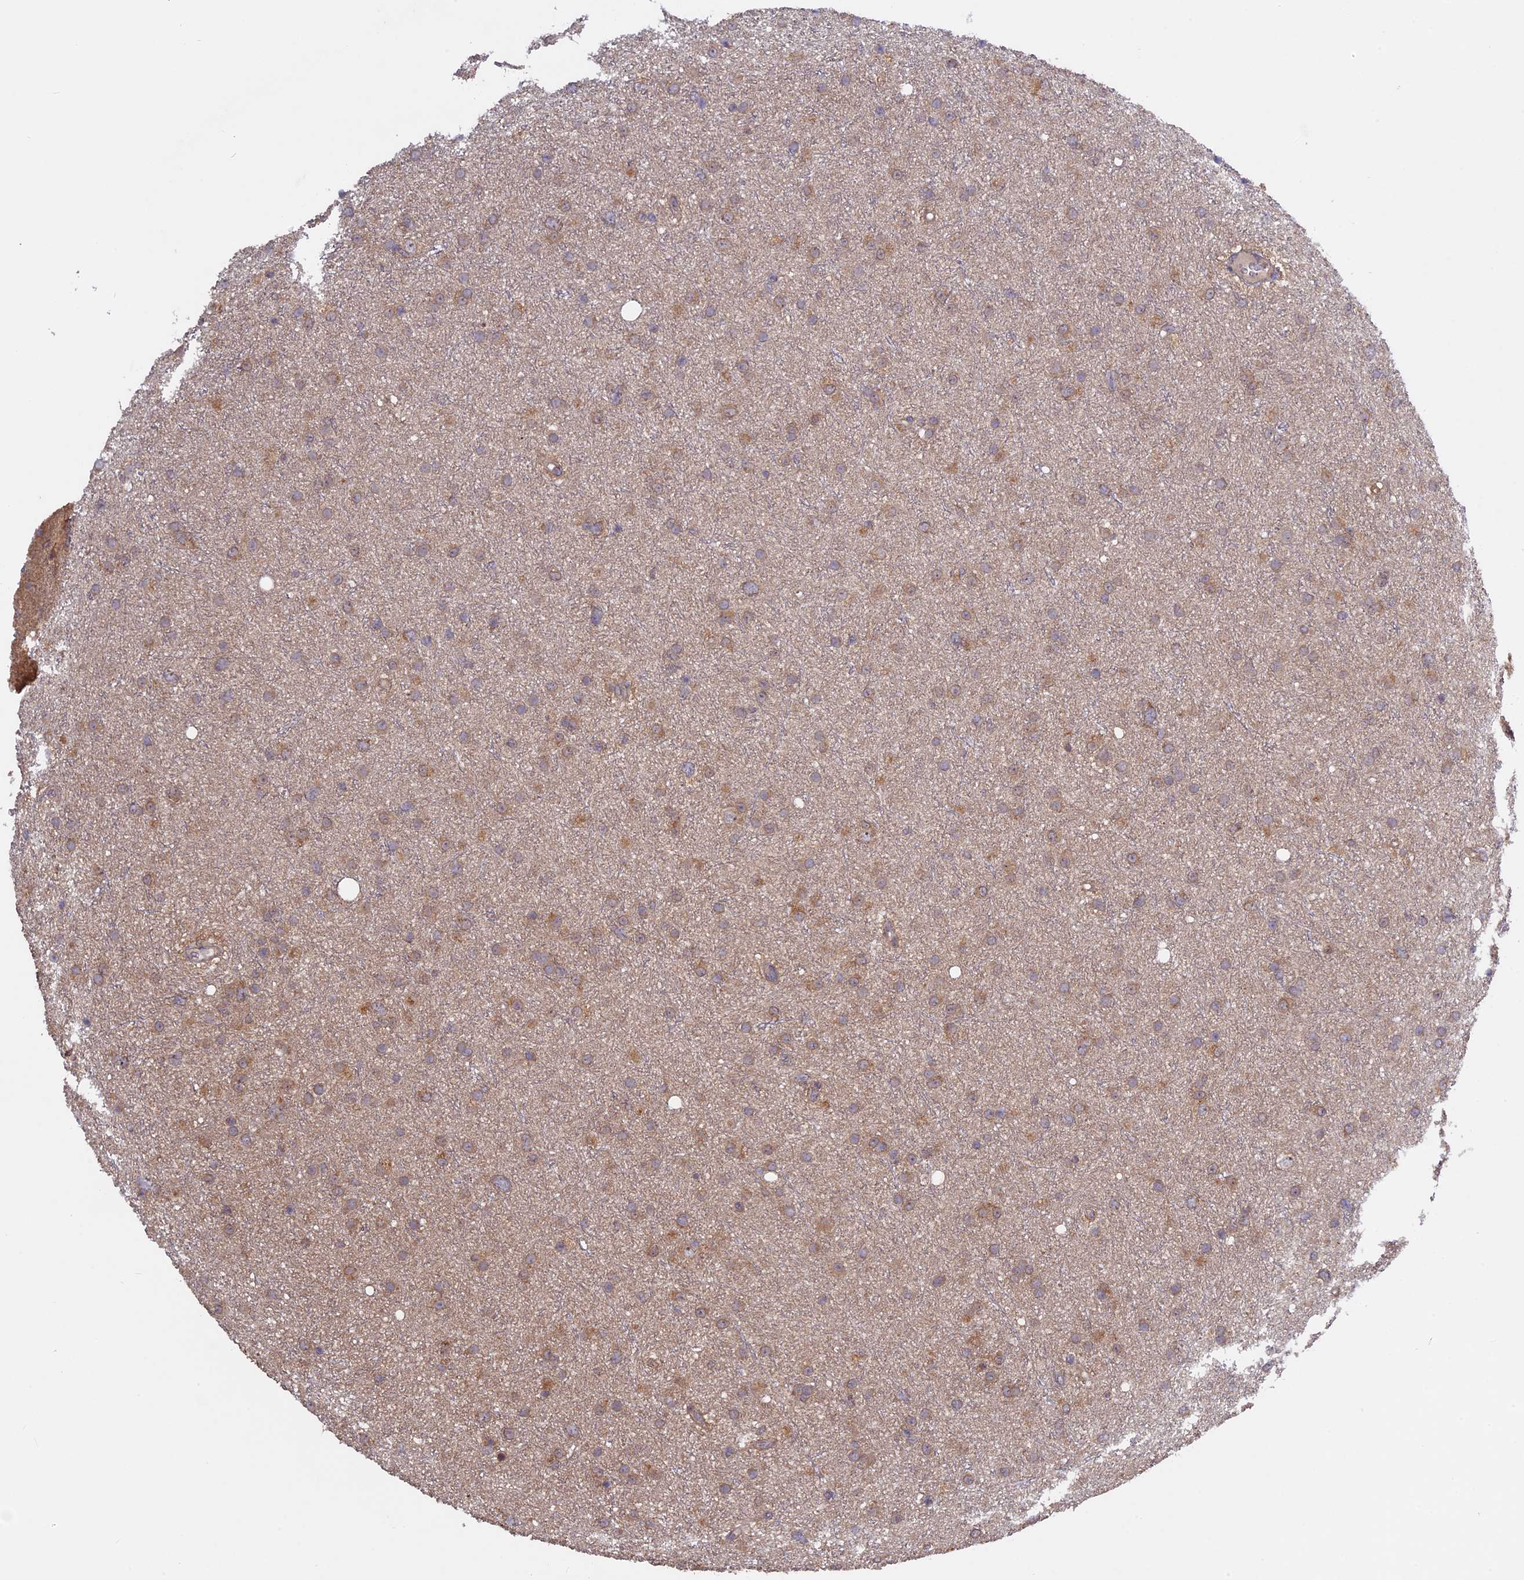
{"staining": {"intensity": "weak", "quantity": "25%-75%", "location": "cytoplasmic/membranous"}, "tissue": "glioma", "cell_type": "Tumor cells", "image_type": "cancer", "snomed": [{"axis": "morphology", "description": "Glioma, malignant, Low grade"}, {"axis": "topography", "description": "Cerebral cortex"}], "caption": "Malignant glioma (low-grade) stained with a protein marker shows weak staining in tumor cells.", "gene": "FERMT1", "patient": {"sex": "female", "age": 39}}